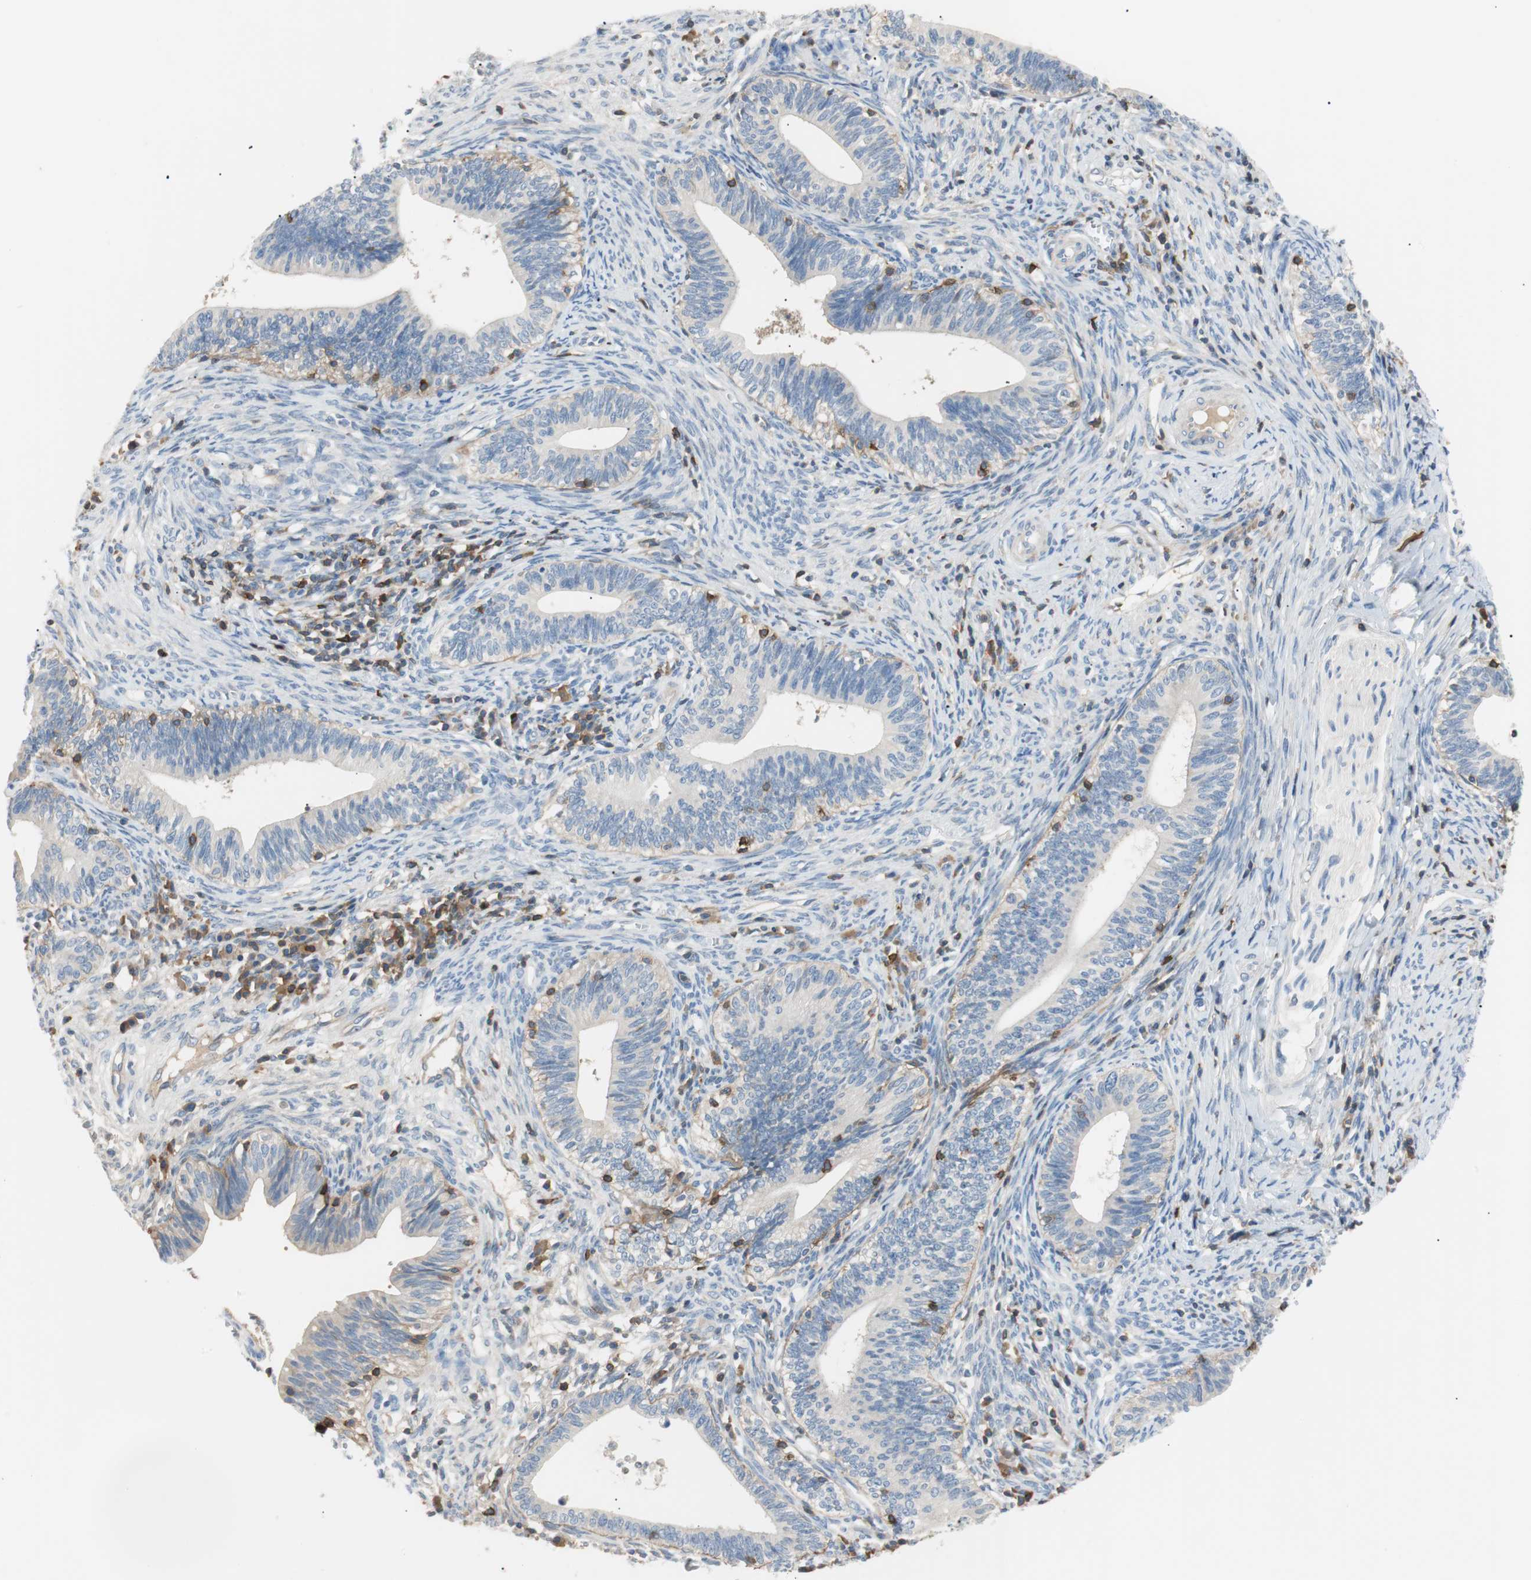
{"staining": {"intensity": "moderate", "quantity": "25%-75%", "location": "cytoplasmic/membranous"}, "tissue": "cervical cancer", "cell_type": "Tumor cells", "image_type": "cancer", "snomed": [{"axis": "morphology", "description": "Adenocarcinoma, NOS"}, {"axis": "topography", "description": "Cervix"}], "caption": "IHC staining of adenocarcinoma (cervical), which shows medium levels of moderate cytoplasmic/membranous expression in about 25%-75% of tumor cells indicating moderate cytoplasmic/membranous protein positivity. The staining was performed using DAB (3,3'-diaminobenzidine) (brown) for protein detection and nuclei were counterstained in hematoxylin (blue).", "gene": "TNFRSF18", "patient": {"sex": "female", "age": 44}}